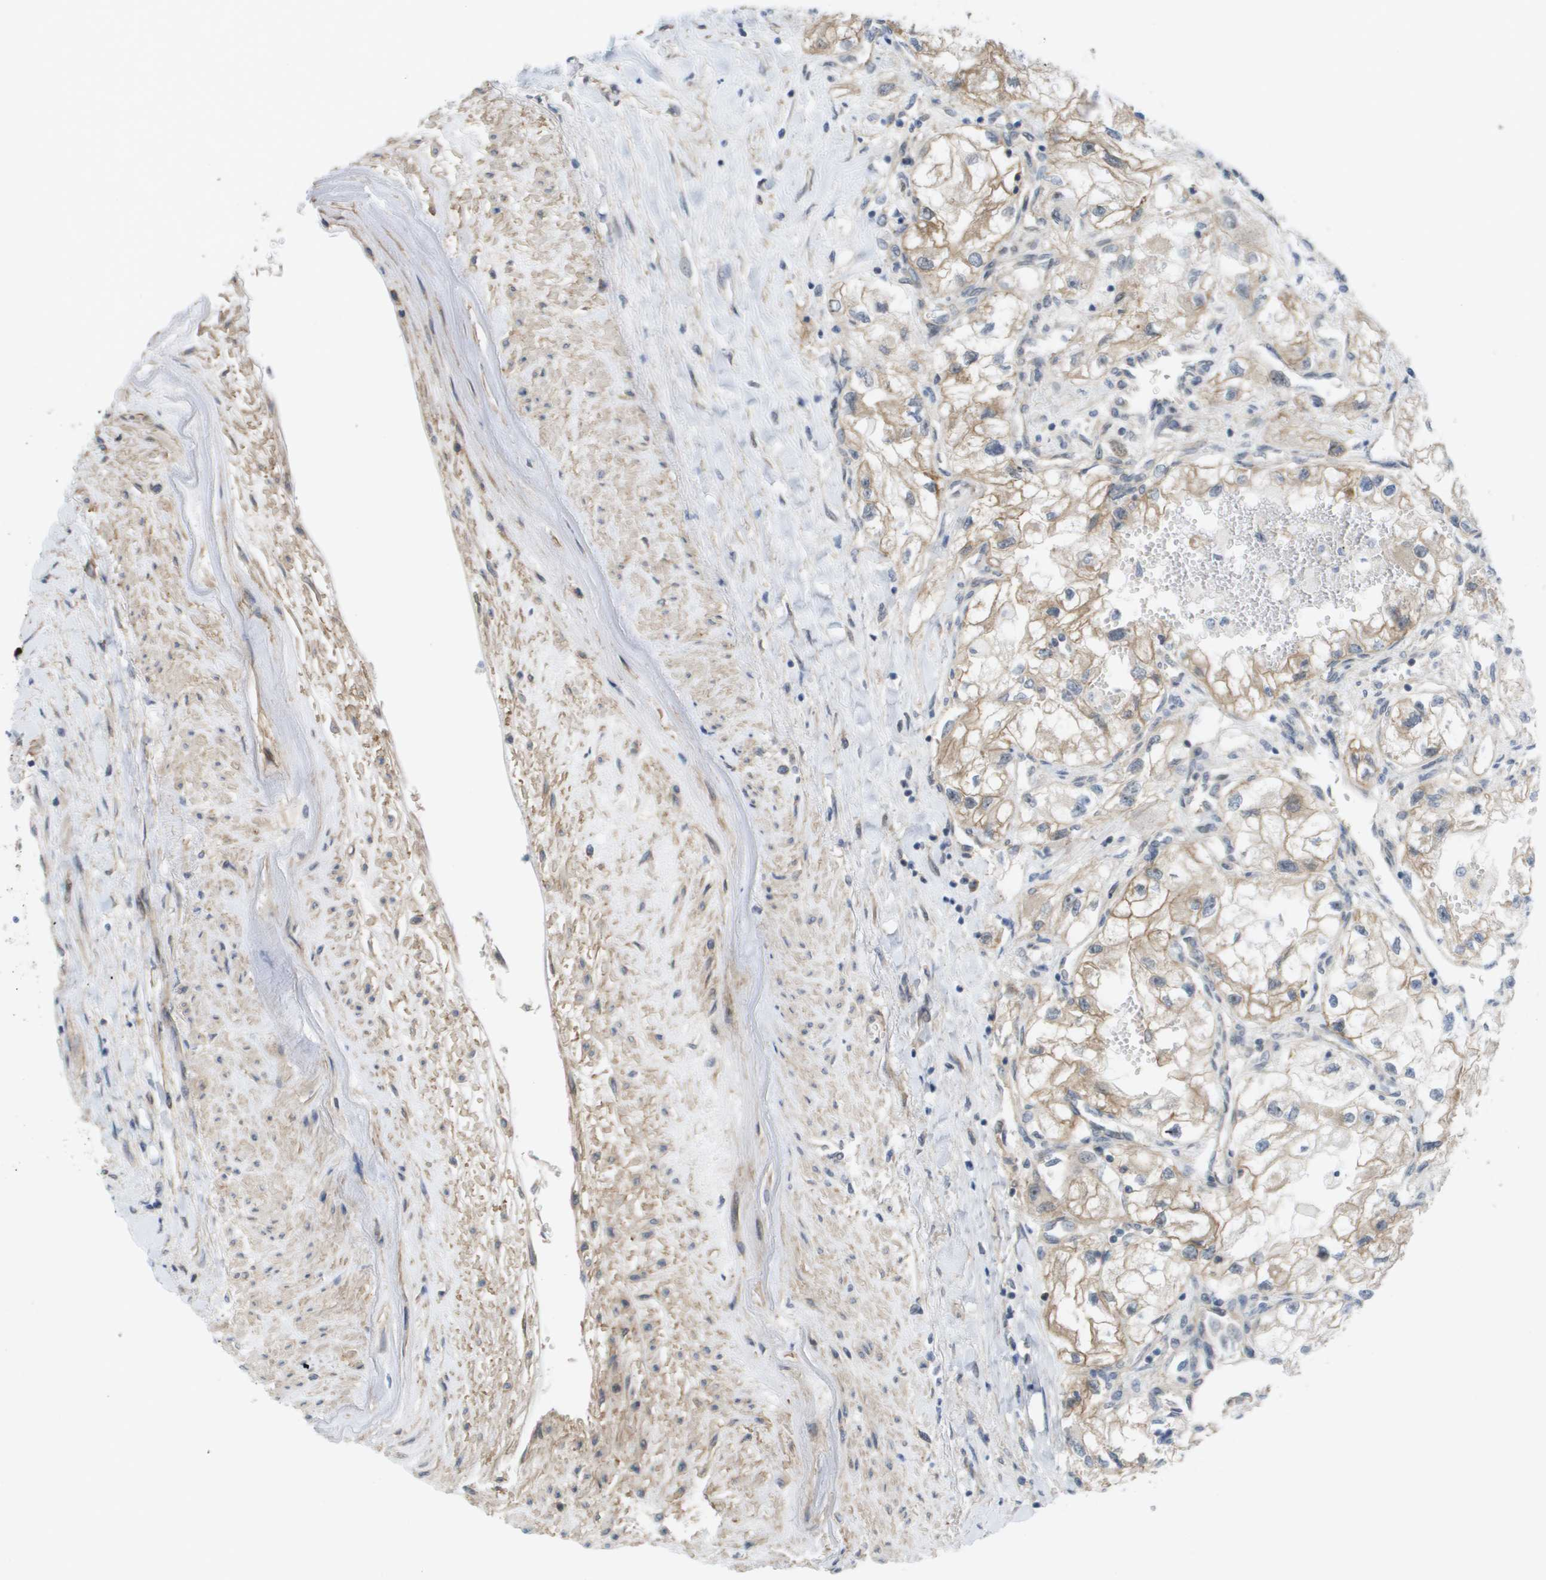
{"staining": {"intensity": "weak", "quantity": "25%-75%", "location": "cytoplasmic/membranous"}, "tissue": "renal cancer", "cell_type": "Tumor cells", "image_type": "cancer", "snomed": [{"axis": "morphology", "description": "Adenocarcinoma, NOS"}, {"axis": "topography", "description": "Kidney"}], "caption": "This is an image of immunohistochemistry (IHC) staining of adenocarcinoma (renal), which shows weak positivity in the cytoplasmic/membranous of tumor cells.", "gene": "MTARC2", "patient": {"sex": "female", "age": 70}}